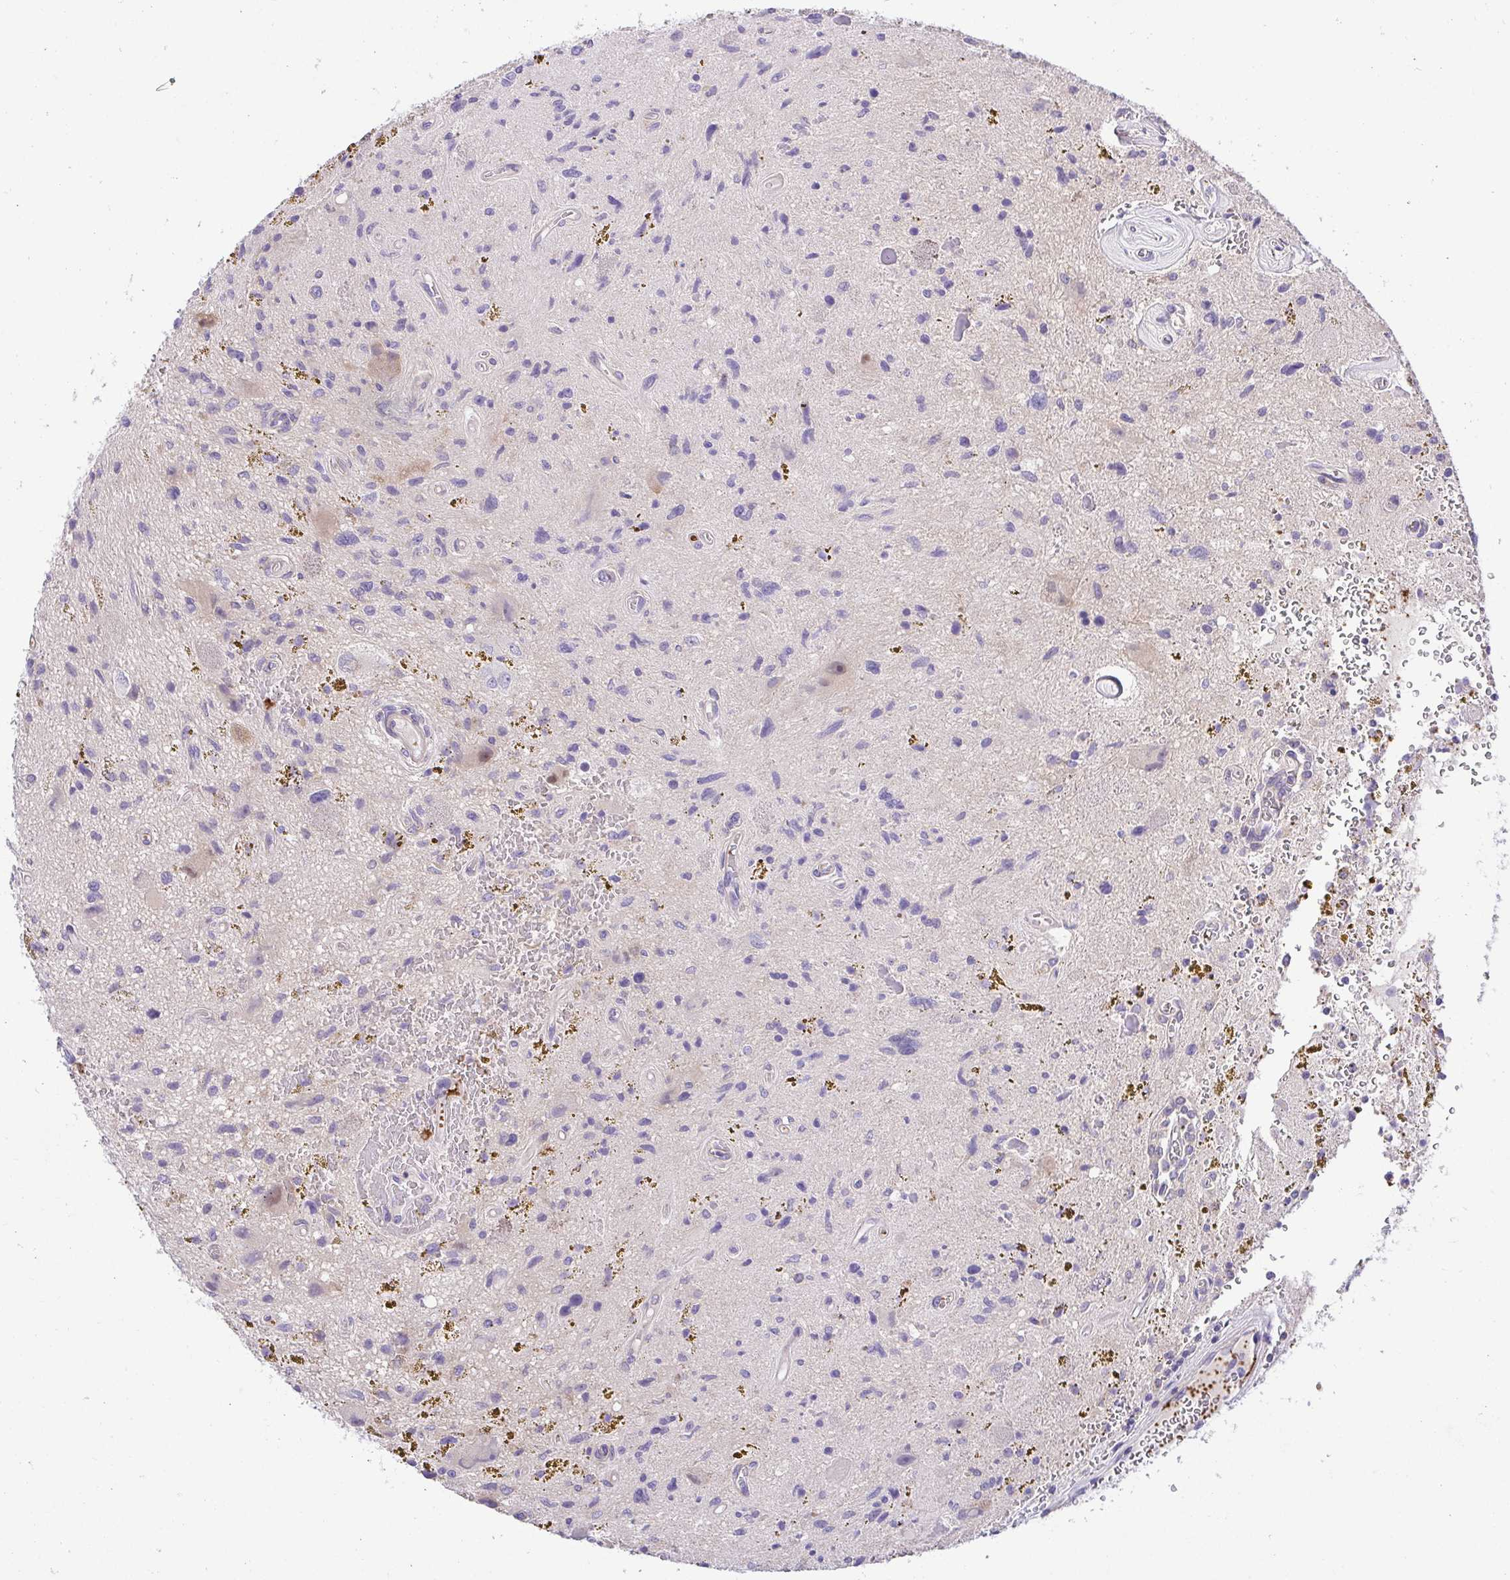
{"staining": {"intensity": "negative", "quantity": "none", "location": "none"}, "tissue": "glioma", "cell_type": "Tumor cells", "image_type": "cancer", "snomed": [{"axis": "morphology", "description": "Glioma, malignant, Low grade"}, {"axis": "topography", "description": "Cerebellum"}], "caption": "Micrograph shows no protein expression in tumor cells of low-grade glioma (malignant) tissue.", "gene": "PRR14L", "patient": {"sex": "female", "age": 14}}